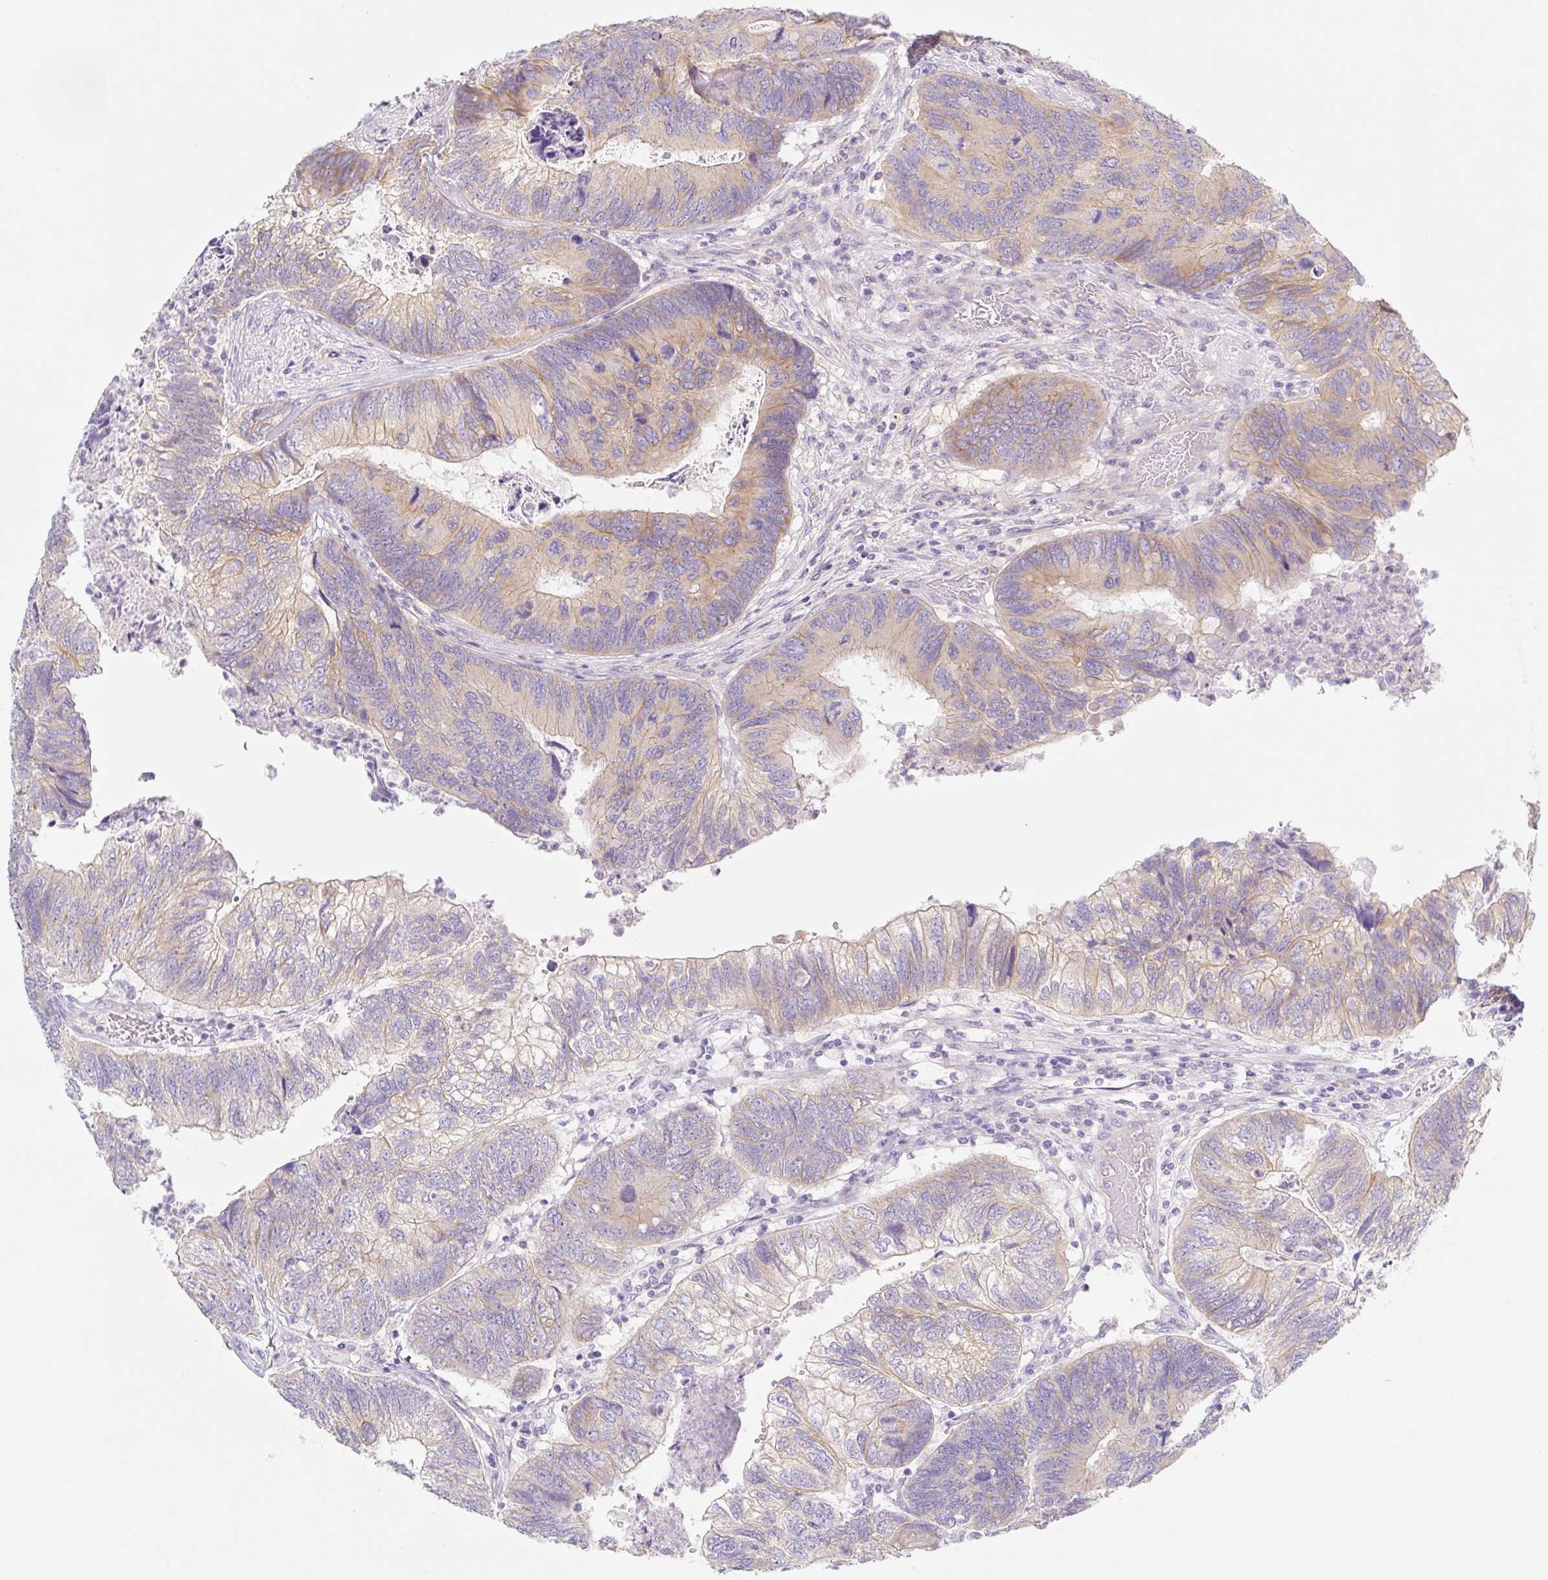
{"staining": {"intensity": "moderate", "quantity": ">75%", "location": "cytoplasmic/membranous"}, "tissue": "colorectal cancer", "cell_type": "Tumor cells", "image_type": "cancer", "snomed": [{"axis": "morphology", "description": "Adenocarcinoma, NOS"}, {"axis": "topography", "description": "Colon"}], "caption": "An IHC histopathology image of tumor tissue is shown. Protein staining in brown shows moderate cytoplasmic/membranous positivity in adenocarcinoma (colorectal) within tumor cells.", "gene": "LYVE1", "patient": {"sex": "female", "age": 67}}